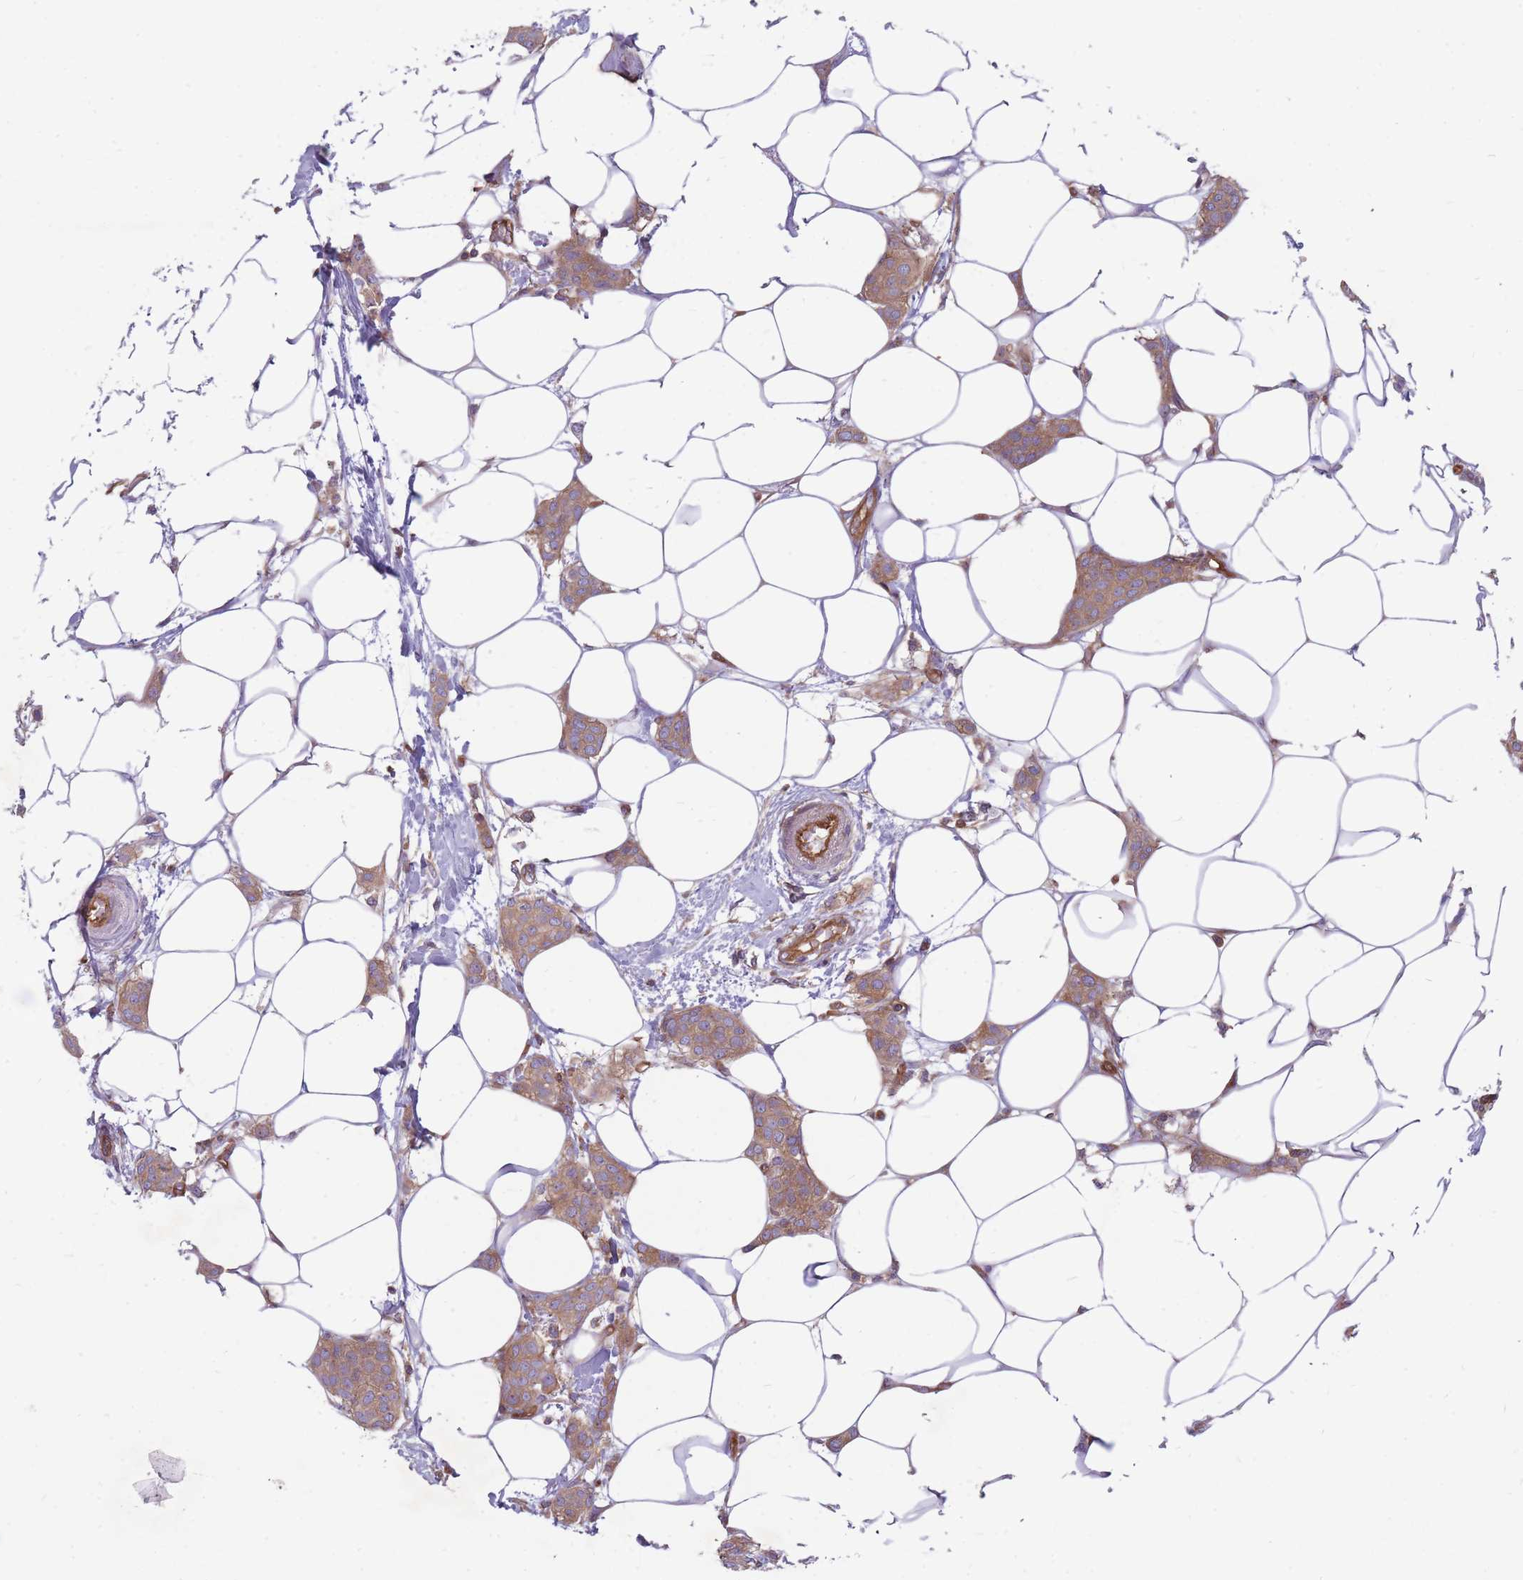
{"staining": {"intensity": "moderate", "quantity": ">75%", "location": "cytoplasmic/membranous"}, "tissue": "breast cancer", "cell_type": "Tumor cells", "image_type": "cancer", "snomed": [{"axis": "morphology", "description": "Duct carcinoma"}, {"axis": "topography", "description": "Breast"}], "caption": "Moderate cytoplasmic/membranous protein expression is identified in approximately >75% of tumor cells in breast cancer (intraductal carcinoma).", "gene": "GGA1", "patient": {"sex": "female", "age": 72}}